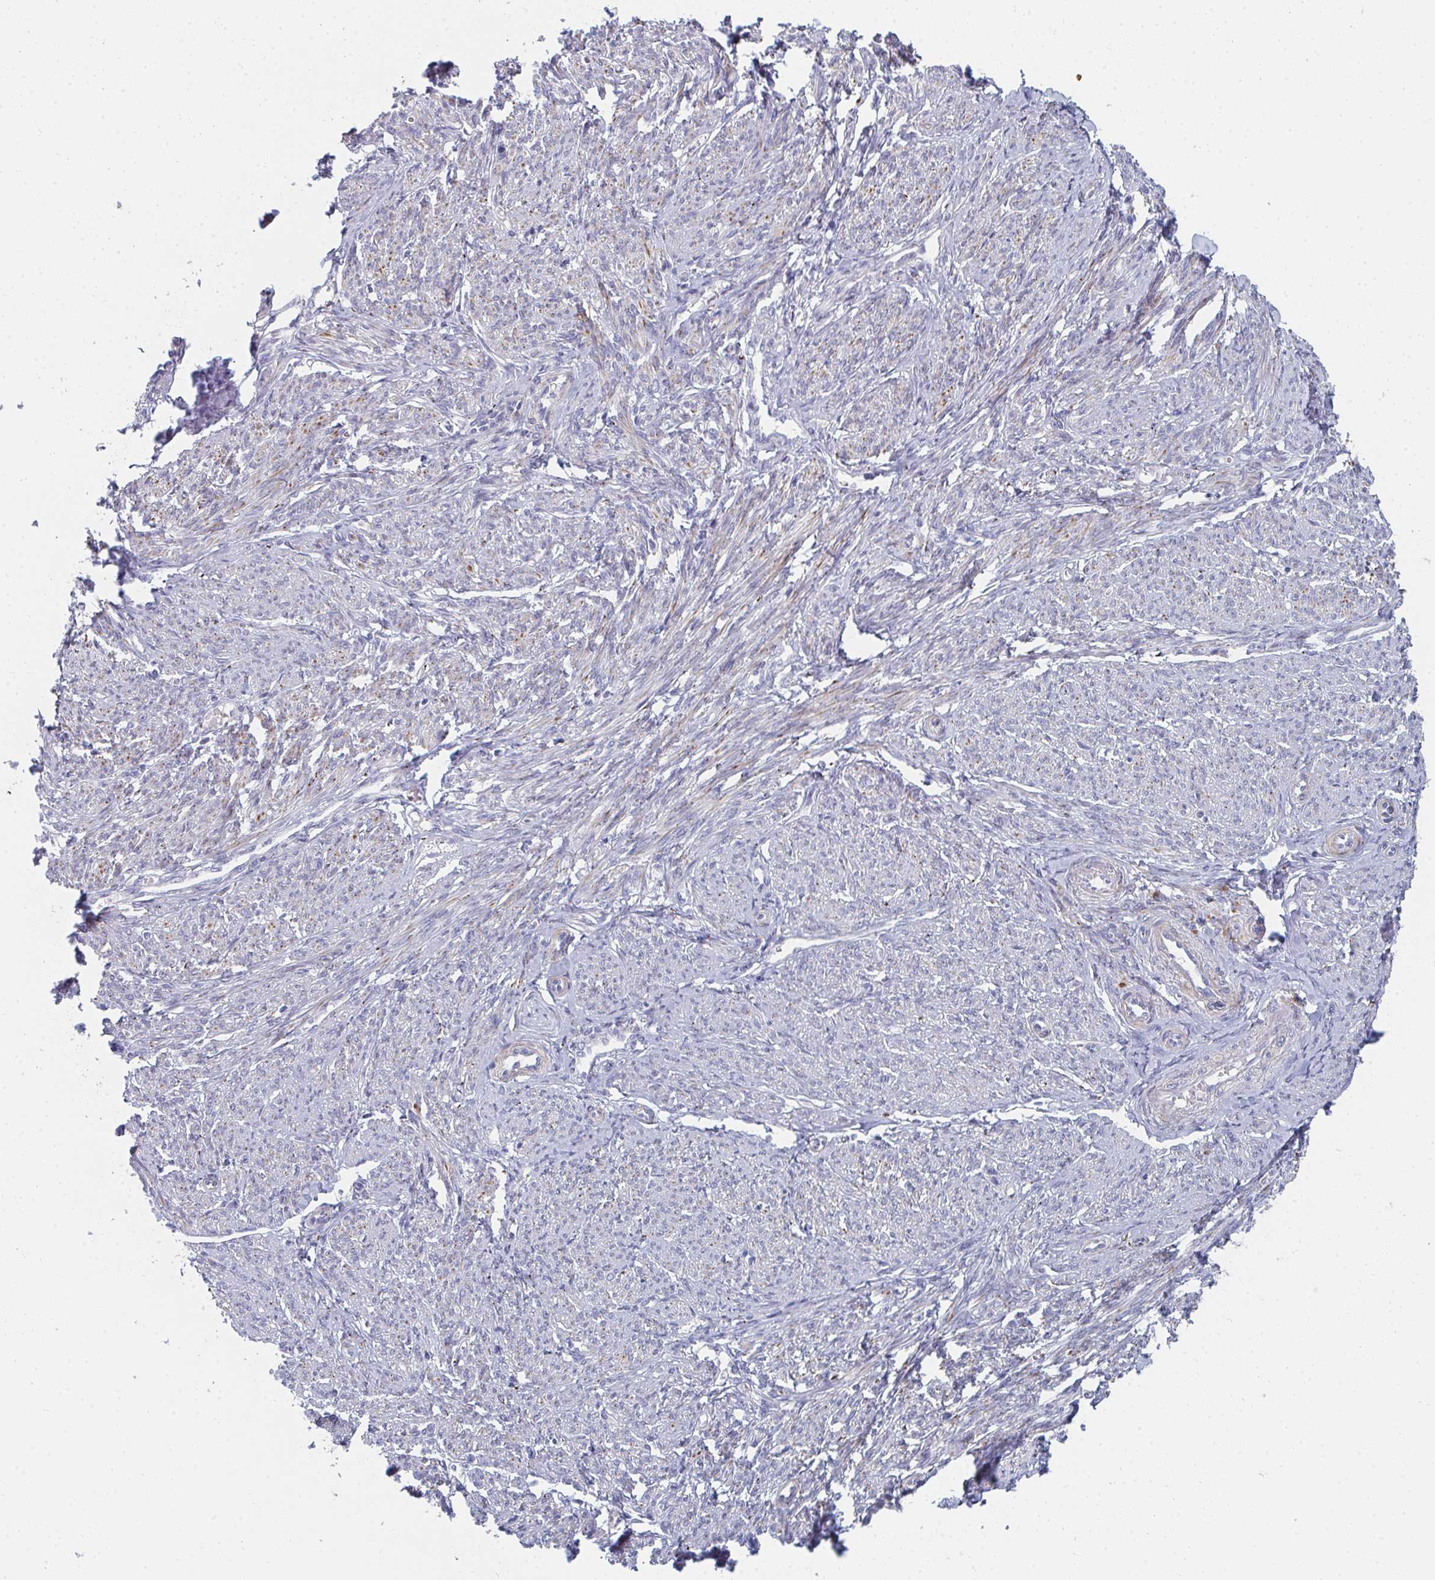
{"staining": {"intensity": "moderate", "quantity": ">75%", "location": "cytoplasmic/membranous"}, "tissue": "smooth muscle", "cell_type": "Smooth muscle cells", "image_type": "normal", "snomed": [{"axis": "morphology", "description": "Normal tissue, NOS"}, {"axis": "topography", "description": "Smooth muscle"}], "caption": "Immunohistochemistry micrograph of unremarkable smooth muscle: smooth muscle stained using IHC exhibits medium levels of moderate protein expression localized specifically in the cytoplasmic/membranous of smooth muscle cells, appearing as a cytoplasmic/membranous brown color.", "gene": "PSMG1", "patient": {"sex": "female", "age": 65}}